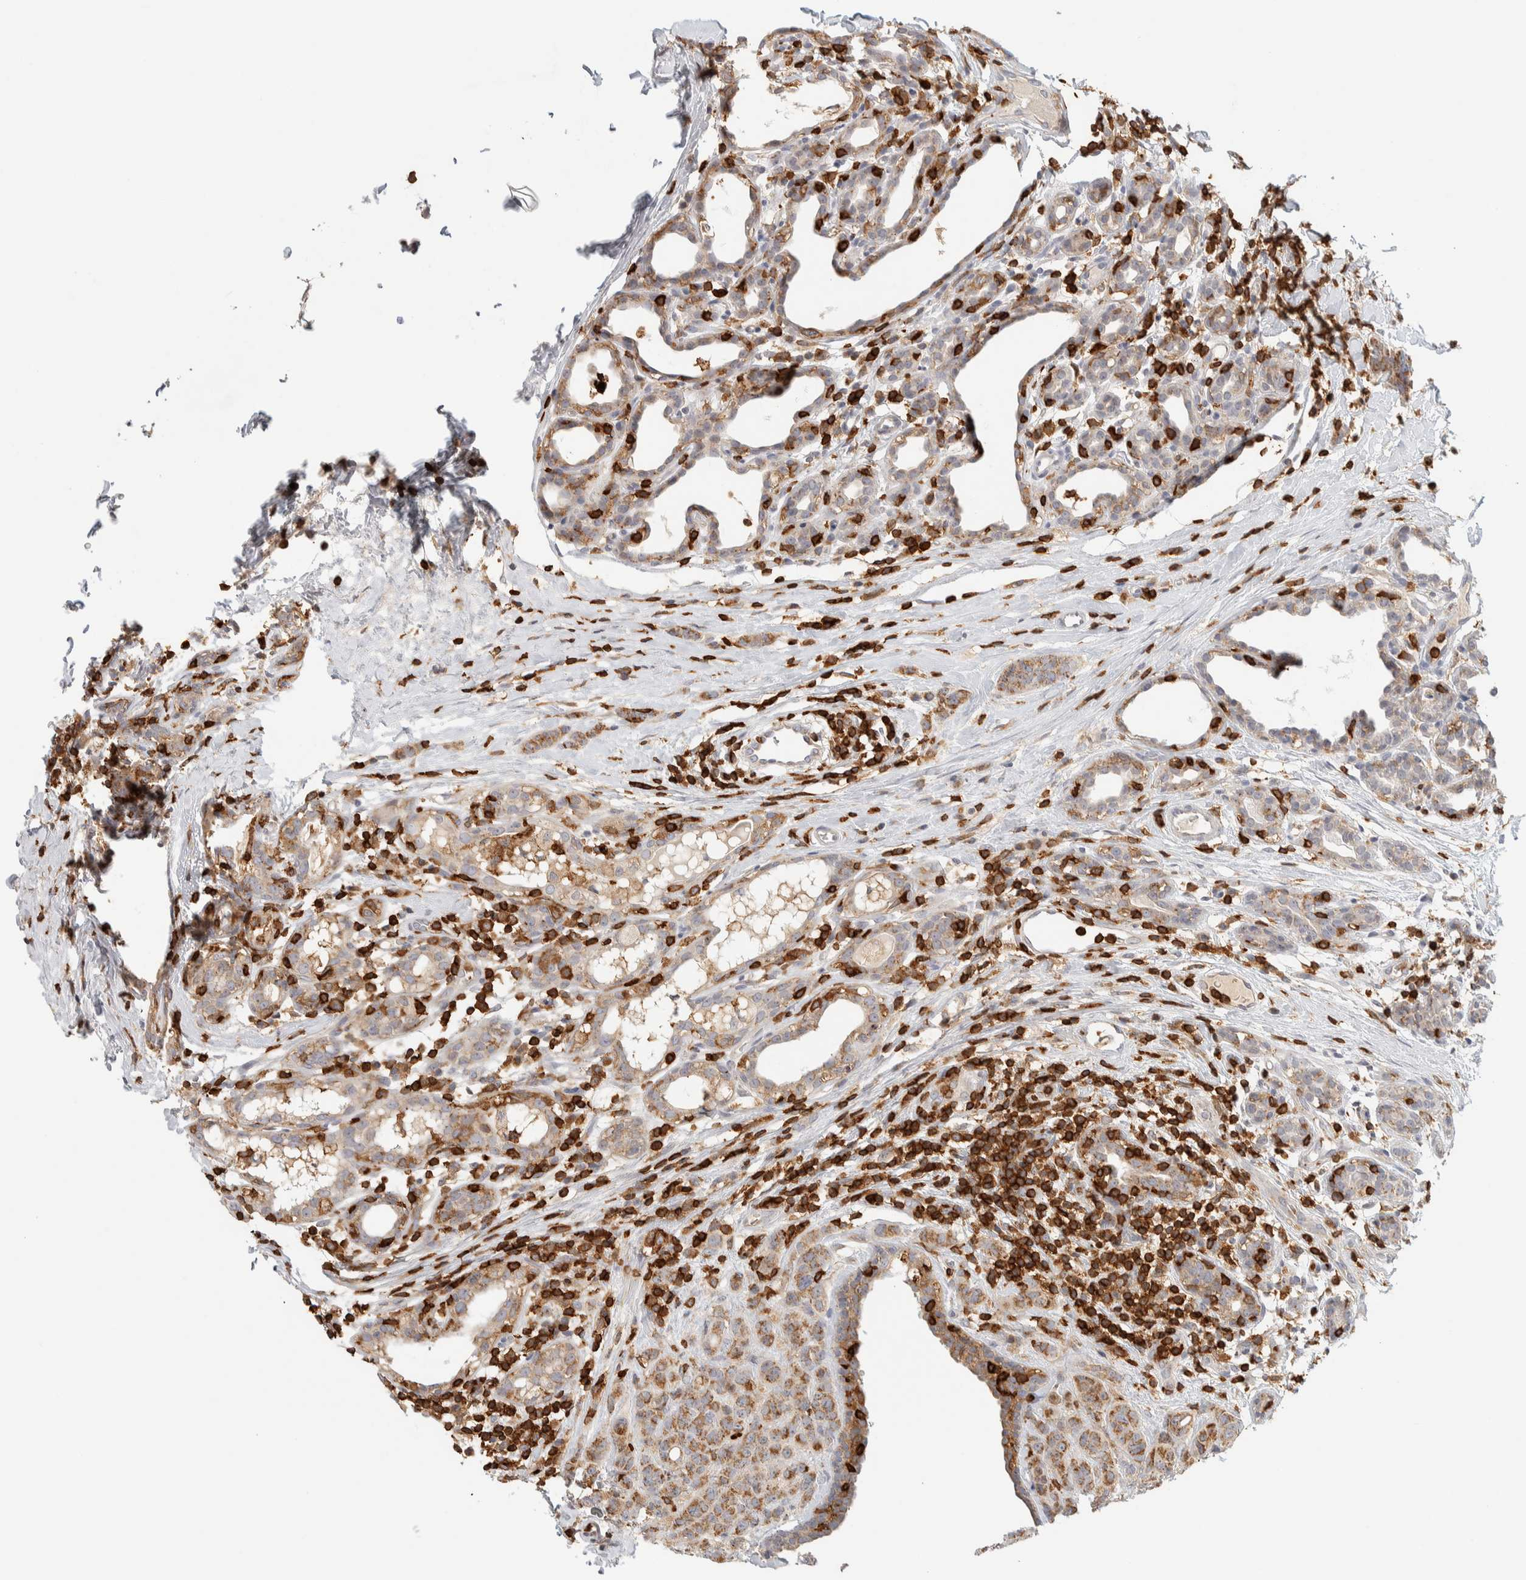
{"staining": {"intensity": "moderate", "quantity": ">75%", "location": "cytoplasmic/membranous"}, "tissue": "breast cancer", "cell_type": "Tumor cells", "image_type": "cancer", "snomed": [{"axis": "morphology", "description": "Normal tissue, NOS"}, {"axis": "morphology", "description": "Duct carcinoma"}, {"axis": "topography", "description": "Breast"}], "caption": "Moderate cytoplasmic/membranous positivity for a protein is appreciated in about >75% of tumor cells of breast intraductal carcinoma using immunohistochemistry (IHC).", "gene": "RUNDC1", "patient": {"sex": "female", "age": 40}}